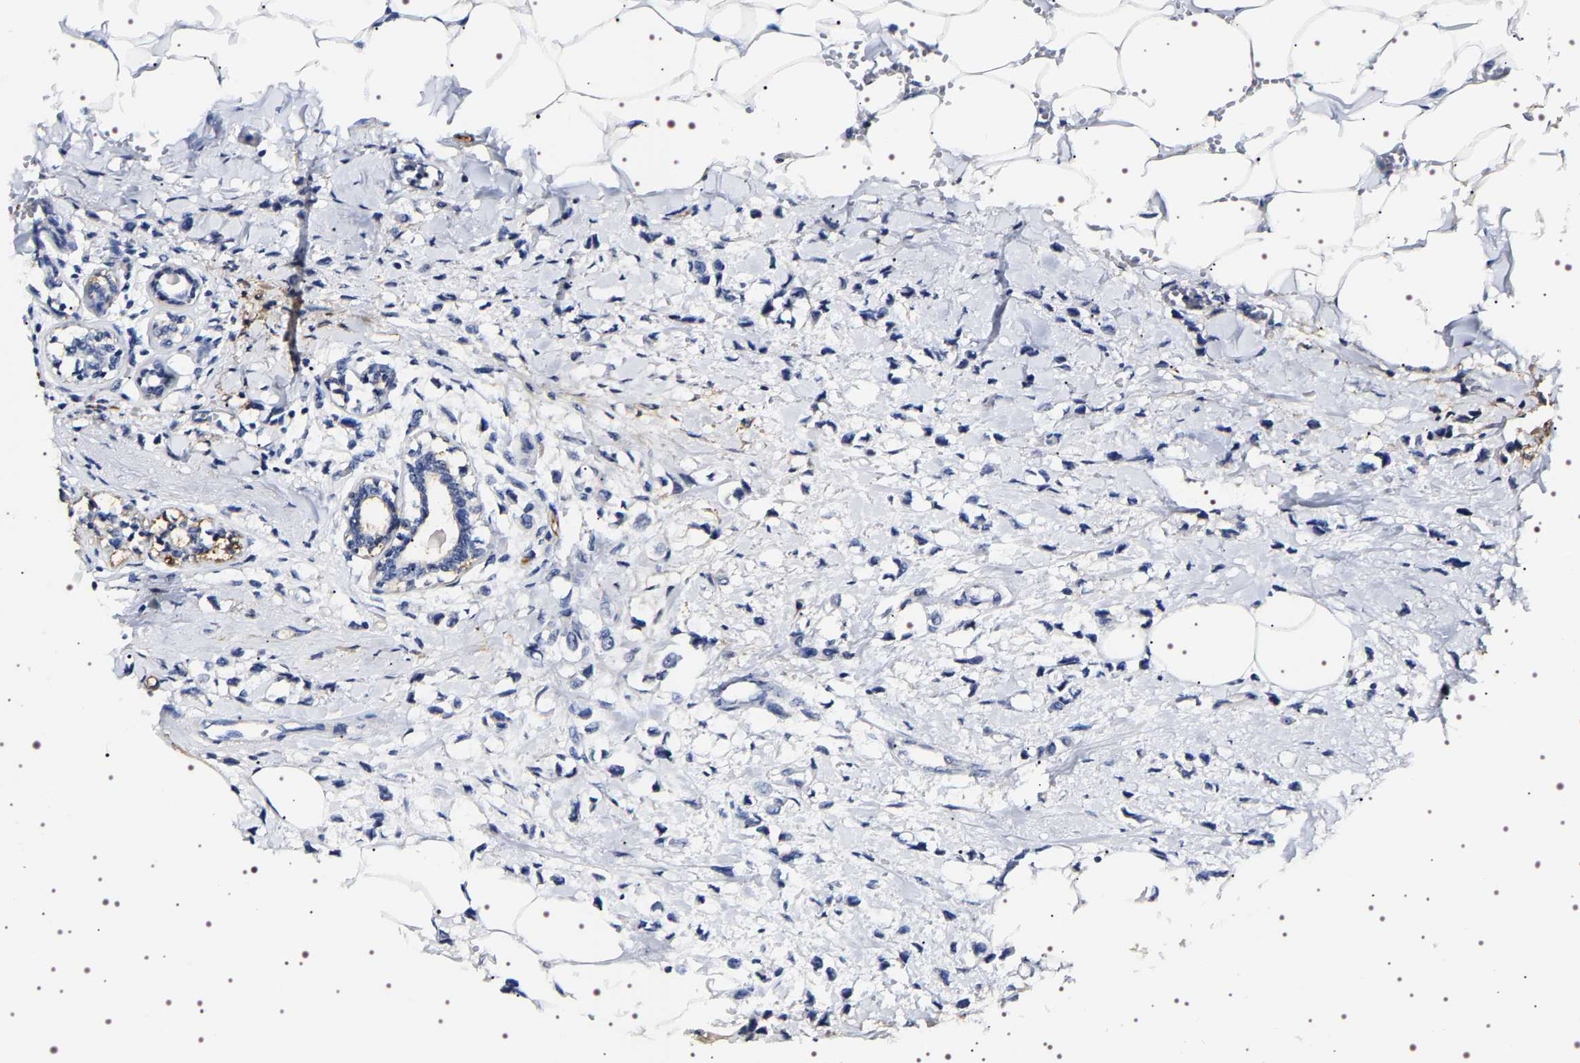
{"staining": {"intensity": "negative", "quantity": "none", "location": "none"}, "tissue": "breast cancer", "cell_type": "Tumor cells", "image_type": "cancer", "snomed": [{"axis": "morphology", "description": "Lobular carcinoma"}, {"axis": "topography", "description": "Breast"}], "caption": "Immunohistochemical staining of breast cancer reveals no significant expression in tumor cells.", "gene": "ALPL", "patient": {"sex": "female", "age": 51}}